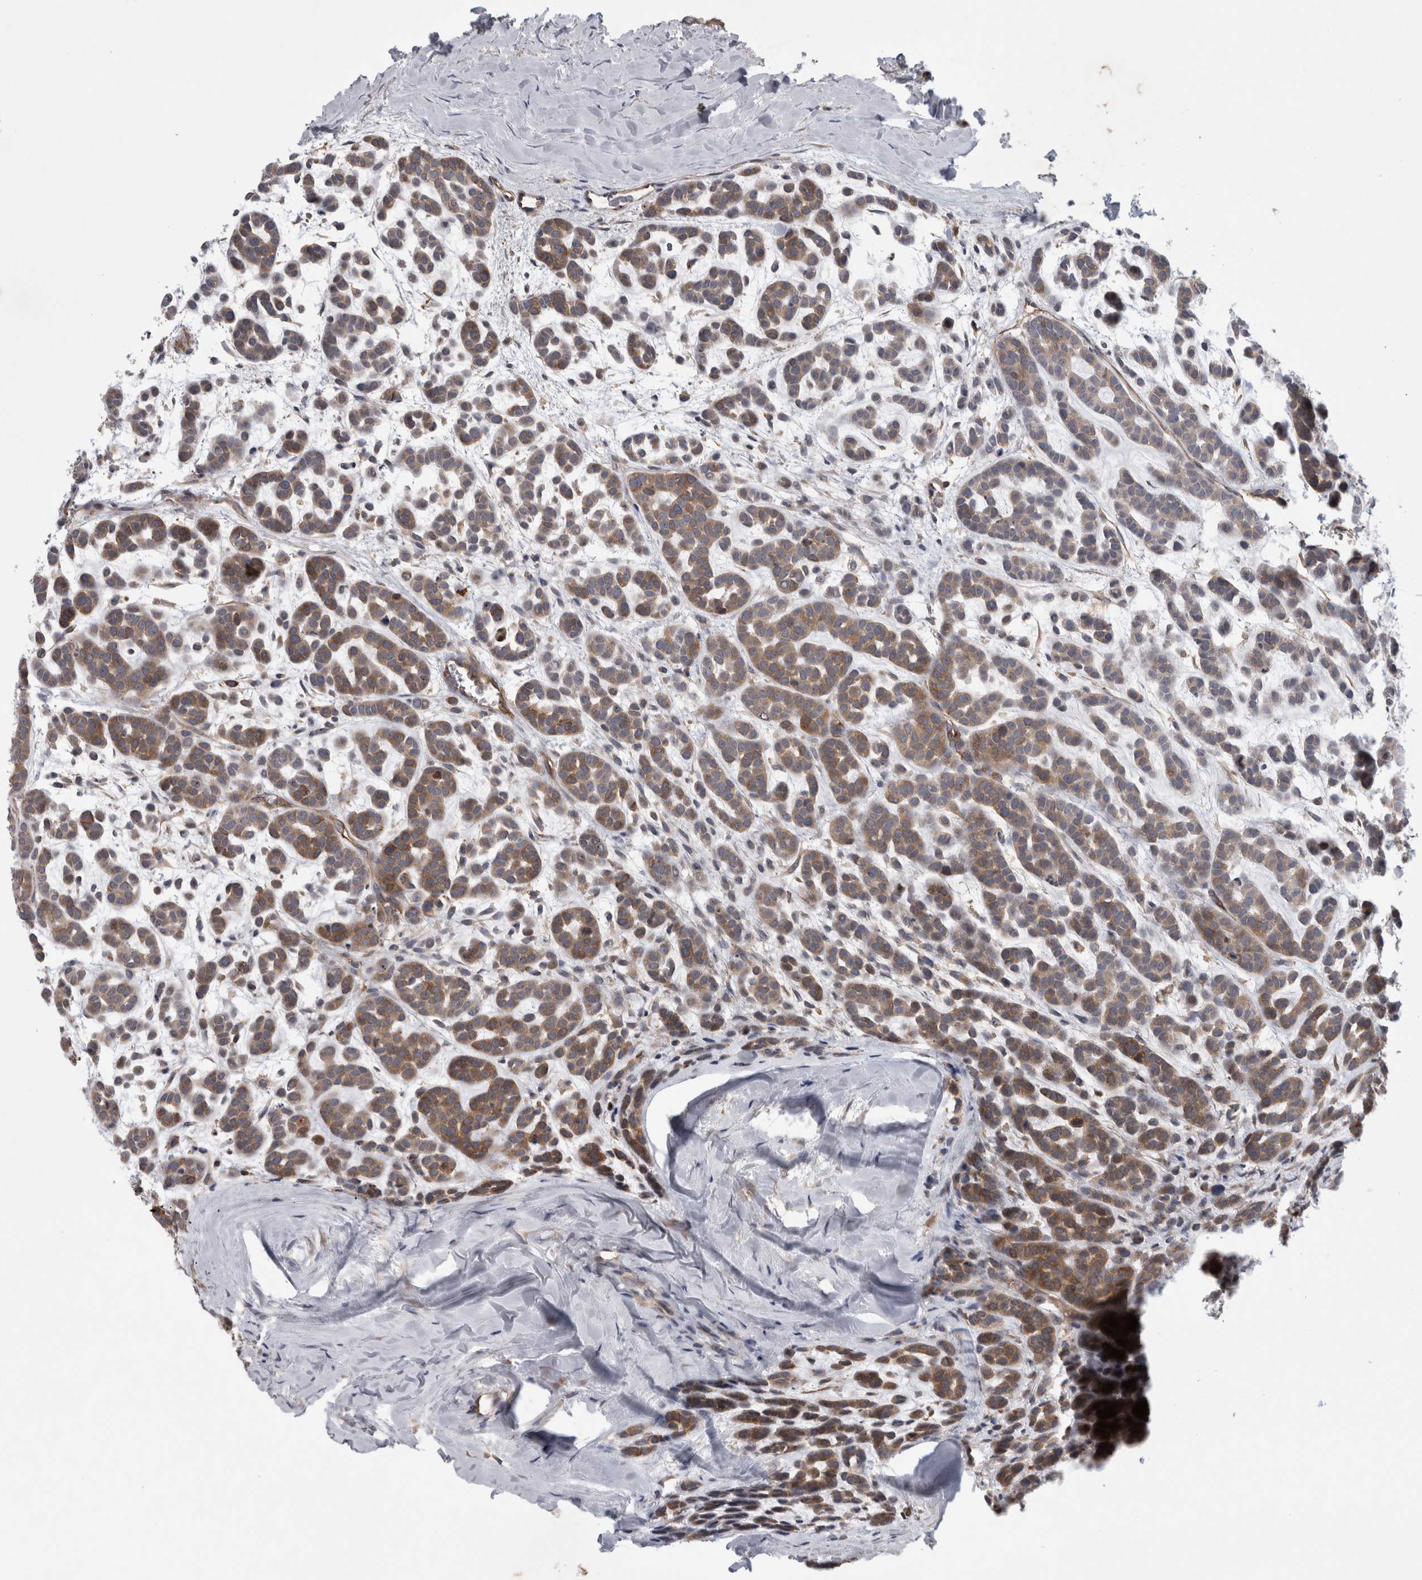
{"staining": {"intensity": "moderate", "quantity": ">75%", "location": "cytoplasmic/membranous"}, "tissue": "head and neck cancer", "cell_type": "Tumor cells", "image_type": "cancer", "snomed": [{"axis": "morphology", "description": "Adenocarcinoma, NOS"}, {"axis": "morphology", "description": "Adenoma, NOS"}, {"axis": "topography", "description": "Head-Neck"}], "caption": "Brown immunohistochemical staining in head and neck cancer (adenocarcinoma) demonstrates moderate cytoplasmic/membranous expression in about >75% of tumor cells. (DAB (3,3'-diaminobenzidine) IHC with brightfield microscopy, high magnification).", "gene": "ANKFY1", "patient": {"sex": "female", "age": 55}}